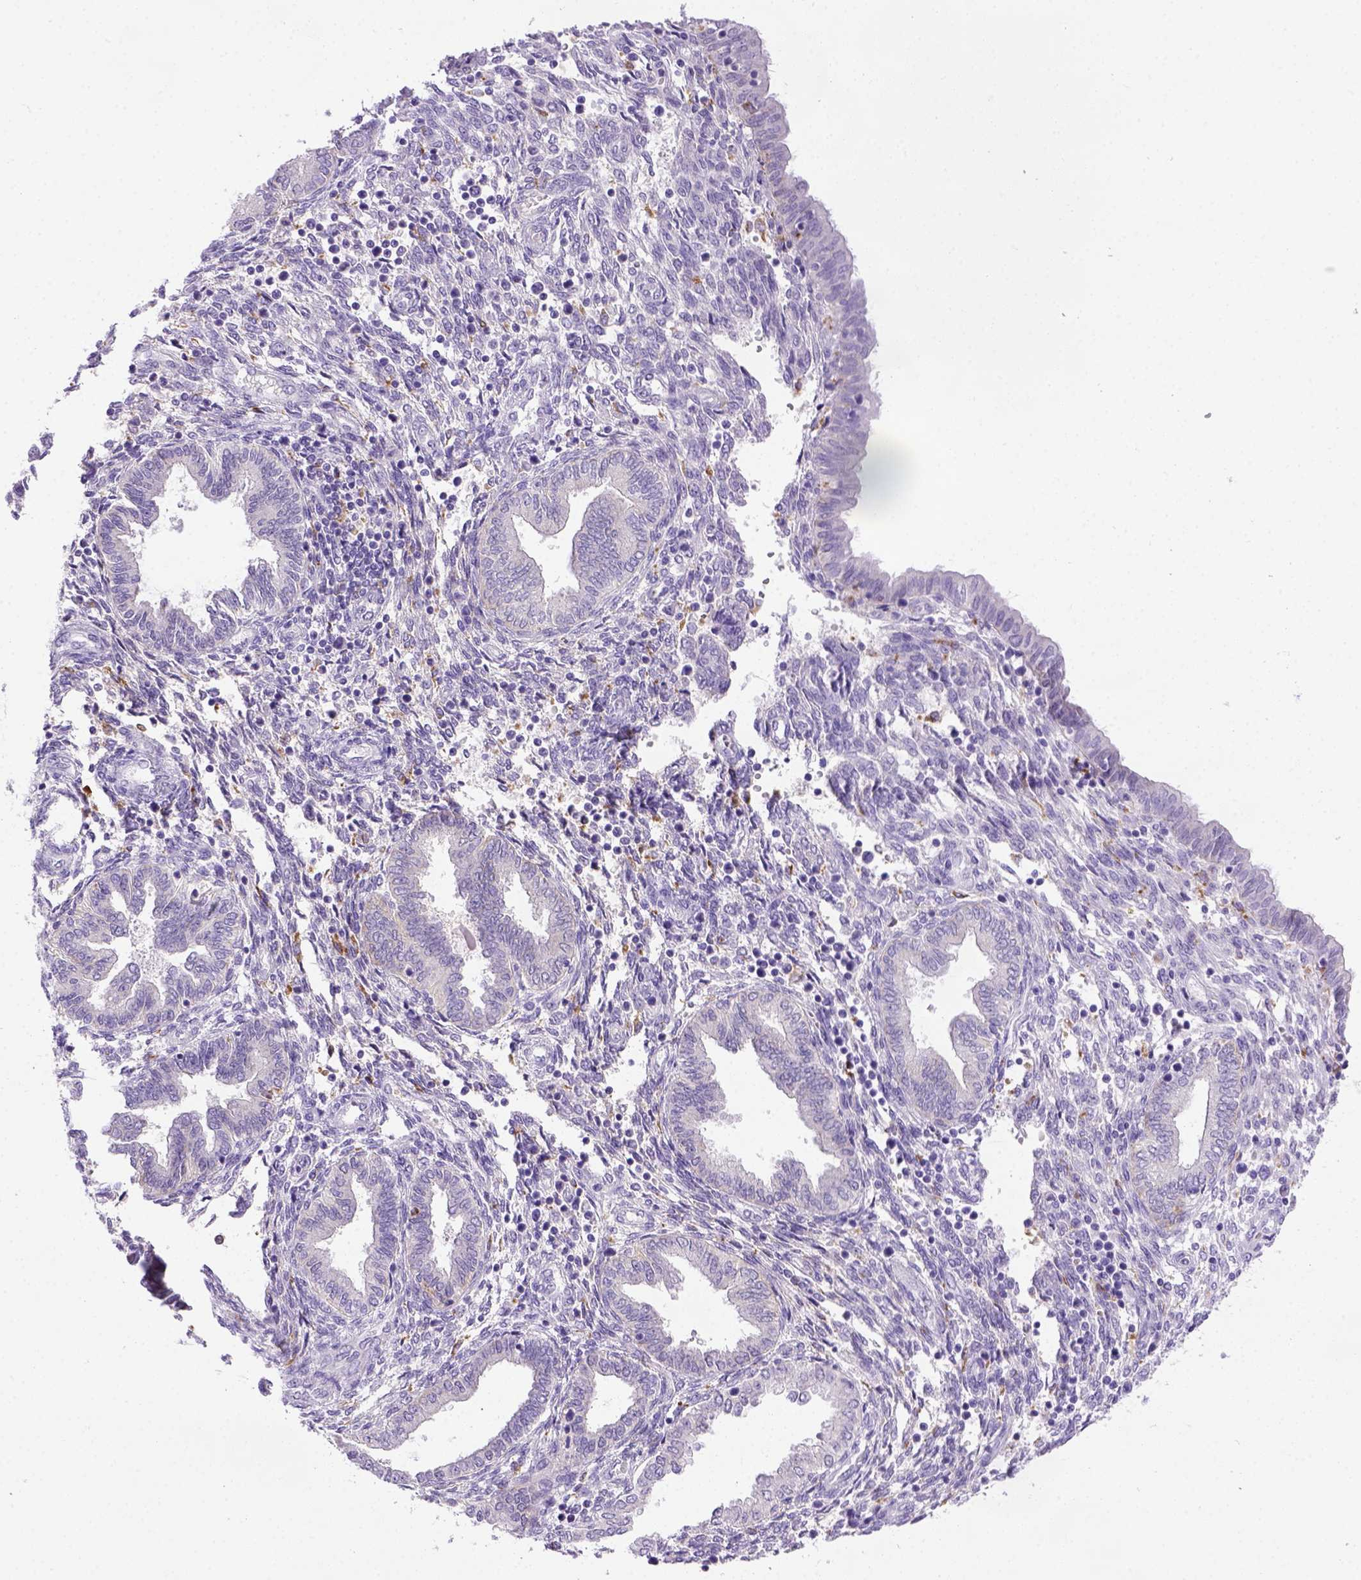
{"staining": {"intensity": "negative", "quantity": "none", "location": "none"}, "tissue": "endometrium", "cell_type": "Cells in endometrial stroma", "image_type": "normal", "snomed": [{"axis": "morphology", "description": "Normal tissue, NOS"}, {"axis": "topography", "description": "Endometrium"}], "caption": "High power microscopy histopathology image of an IHC histopathology image of unremarkable endometrium, revealing no significant positivity in cells in endometrial stroma.", "gene": "CD68", "patient": {"sex": "female", "age": 42}}